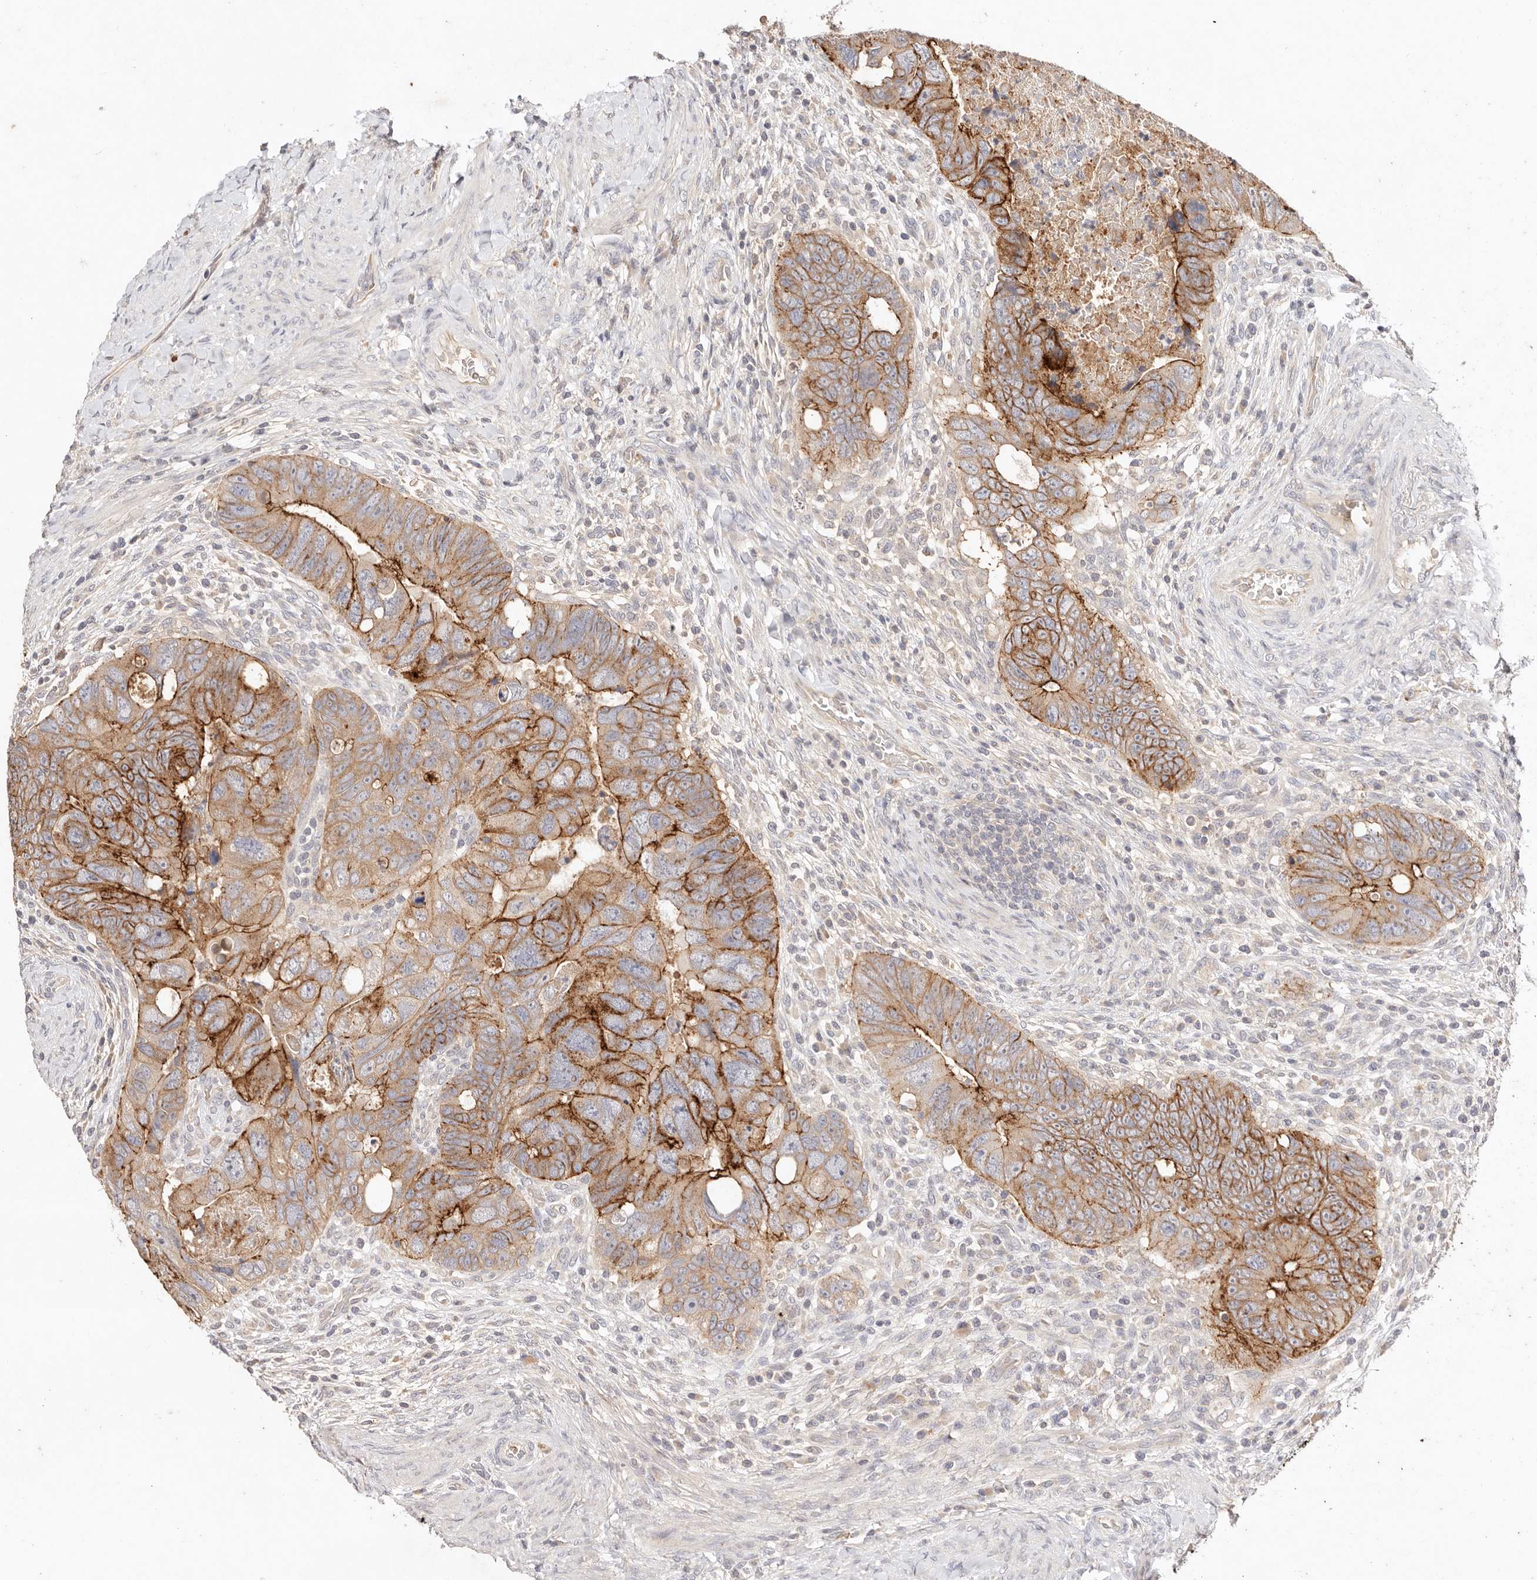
{"staining": {"intensity": "strong", "quantity": "25%-75%", "location": "cytoplasmic/membranous"}, "tissue": "colorectal cancer", "cell_type": "Tumor cells", "image_type": "cancer", "snomed": [{"axis": "morphology", "description": "Adenocarcinoma, NOS"}, {"axis": "topography", "description": "Rectum"}], "caption": "DAB (3,3'-diaminobenzidine) immunohistochemical staining of human colorectal adenocarcinoma displays strong cytoplasmic/membranous protein positivity in about 25%-75% of tumor cells.", "gene": "CXADR", "patient": {"sex": "male", "age": 59}}